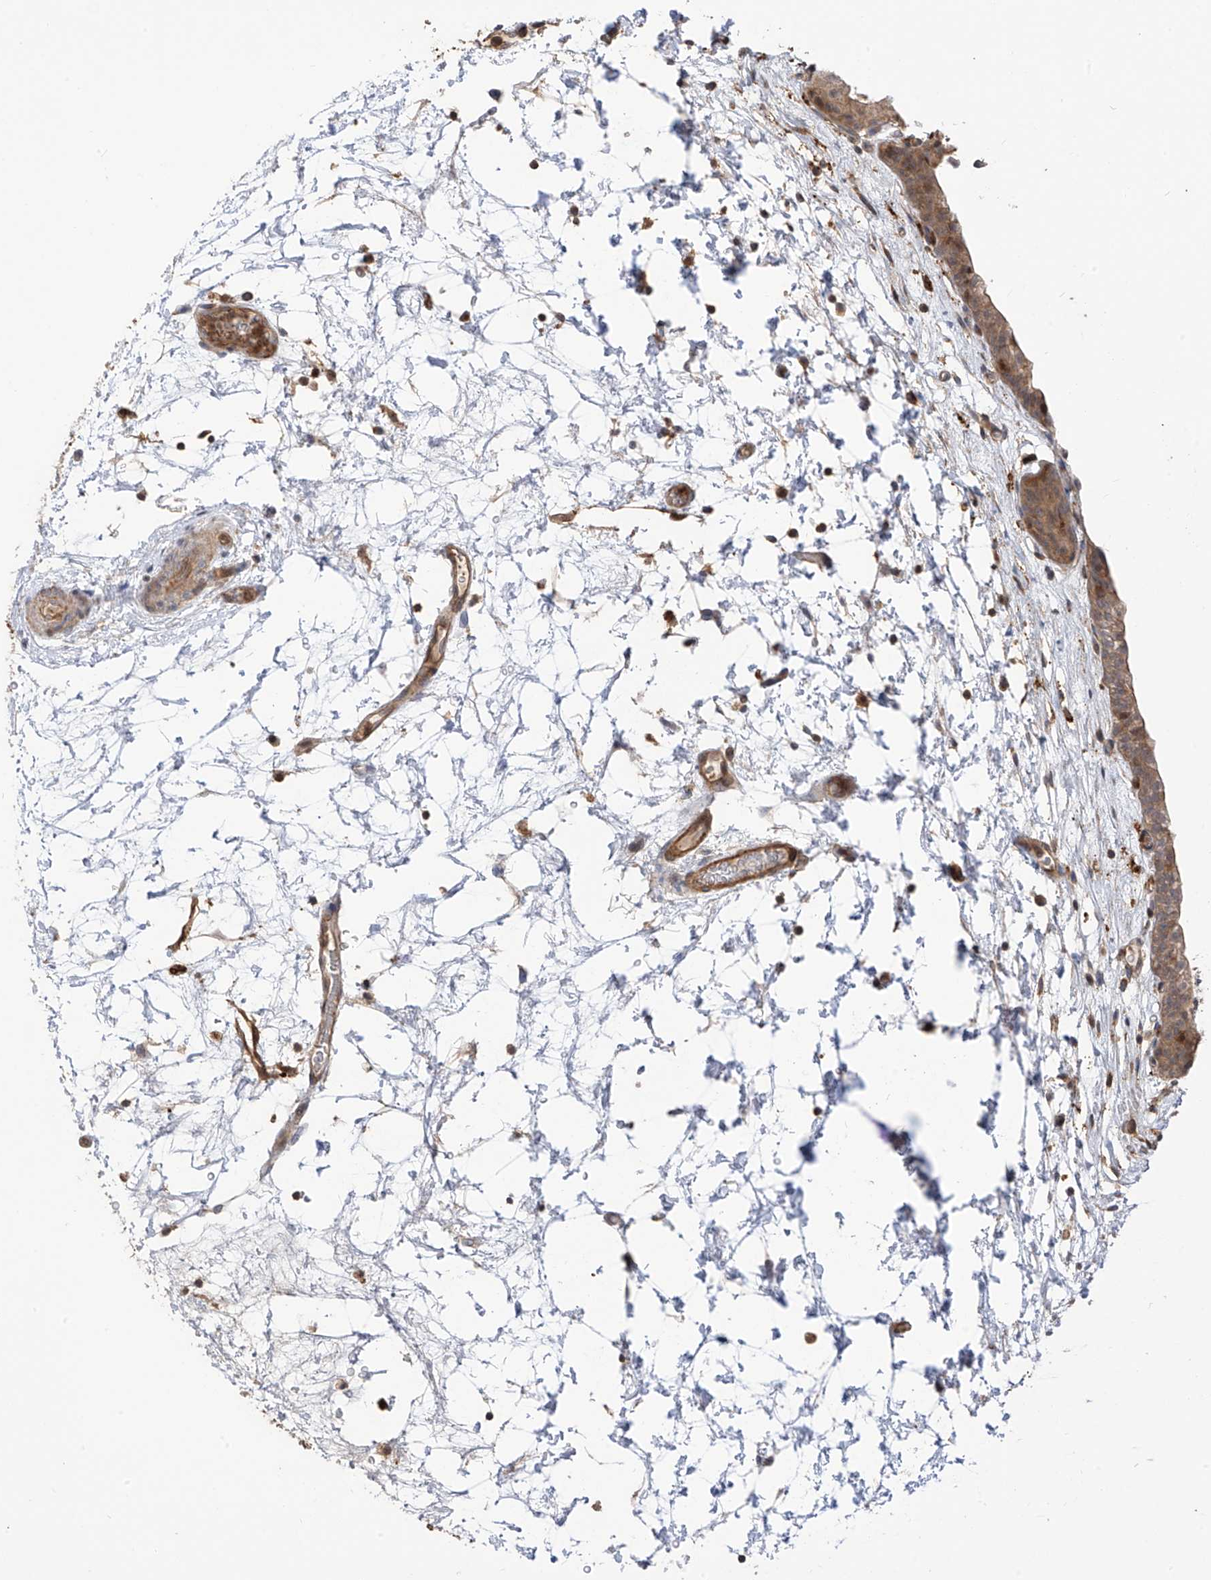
{"staining": {"intensity": "moderate", "quantity": ">75%", "location": "cytoplasmic/membranous,nuclear"}, "tissue": "urinary bladder", "cell_type": "Urothelial cells", "image_type": "normal", "snomed": [{"axis": "morphology", "description": "Normal tissue, NOS"}, {"axis": "topography", "description": "Urinary bladder"}], "caption": "Protein staining reveals moderate cytoplasmic/membranous,nuclear staining in approximately >75% of urothelial cells in benign urinary bladder. (DAB IHC, brown staining for protein, blue staining for nuclei).", "gene": "ATAD2B", "patient": {"sex": "male", "age": 83}}